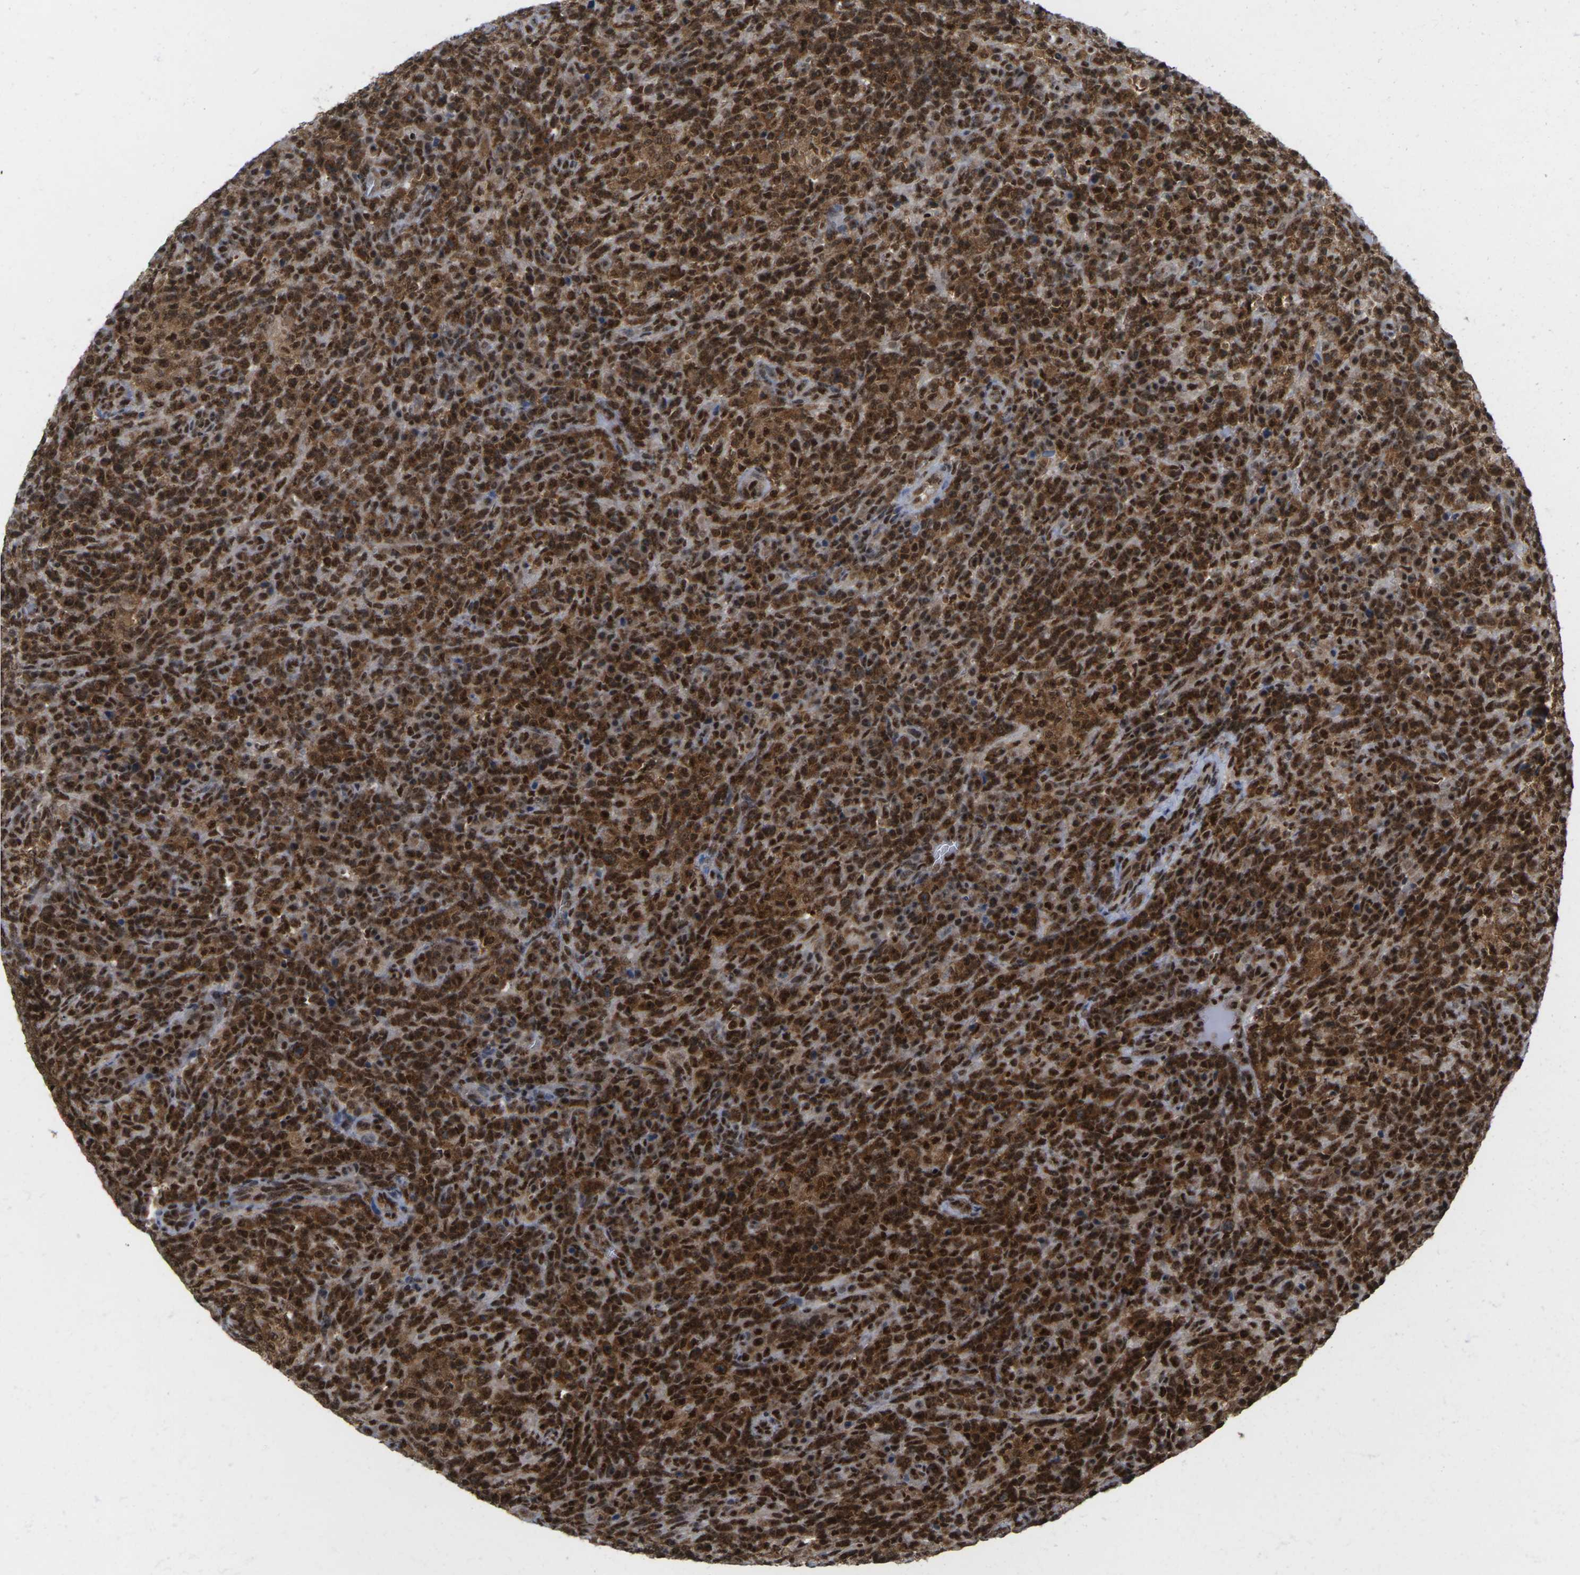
{"staining": {"intensity": "strong", "quantity": ">75%", "location": "cytoplasmic/membranous,nuclear"}, "tissue": "lymphoma", "cell_type": "Tumor cells", "image_type": "cancer", "snomed": [{"axis": "morphology", "description": "Malignant lymphoma, non-Hodgkin's type, Low grade"}, {"axis": "topography", "description": "Lymph node"}], "caption": "Immunohistochemistry of lymphoma demonstrates high levels of strong cytoplasmic/membranous and nuclear positivity in approximately >75% of tumor cells. Nuclei are stained in blue.", "gene": "MAGOH", "patient": {"sex": "male", "age": 70}}